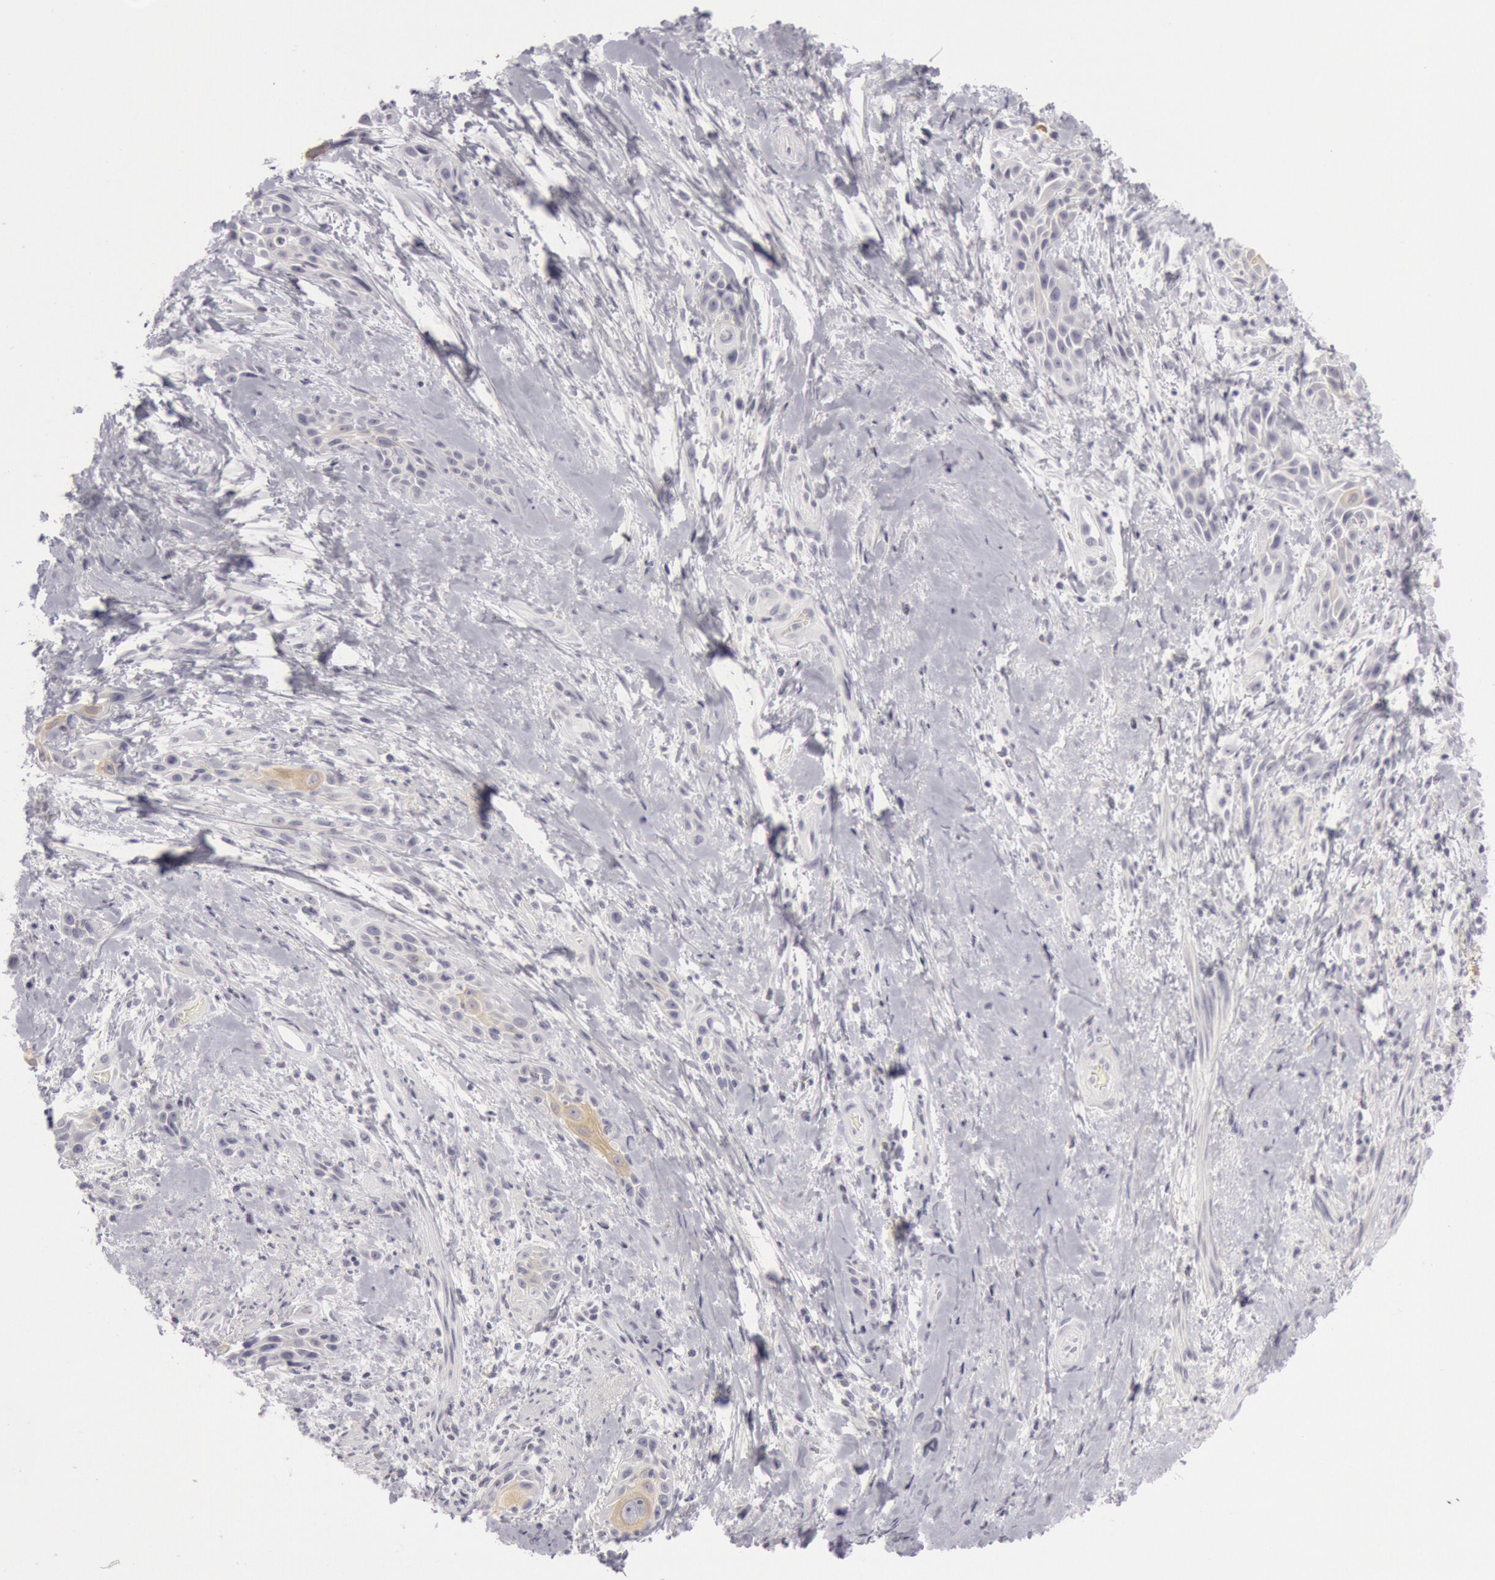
{"staining": {"intensity": "moderate", "quantity": "25%-75%", "location": "cytoplasmic/membranous"}, "tissue": "skin cancer", "cell_type": "Tumor cells", "image_type": "cancer", "snomed": [{"axis": "morphology", "description": "Squamous cell carcinoma, NOS"}, {"axis": "topography", "description": "Skin"}, {"axis": "topography", "description": "Anal"}], "caption": "An IHC photomicrograph of tumor tissue is shown. Protein staining in brown highlights moderate cytoplasmic/membranous positivity in squamous cell carcinoma (skin) within tumor cells. (DAB IHC with brightfield microscopy, high magnification).", "gene": "KRT16", "patient": {"sex": "male", "age": 64}}